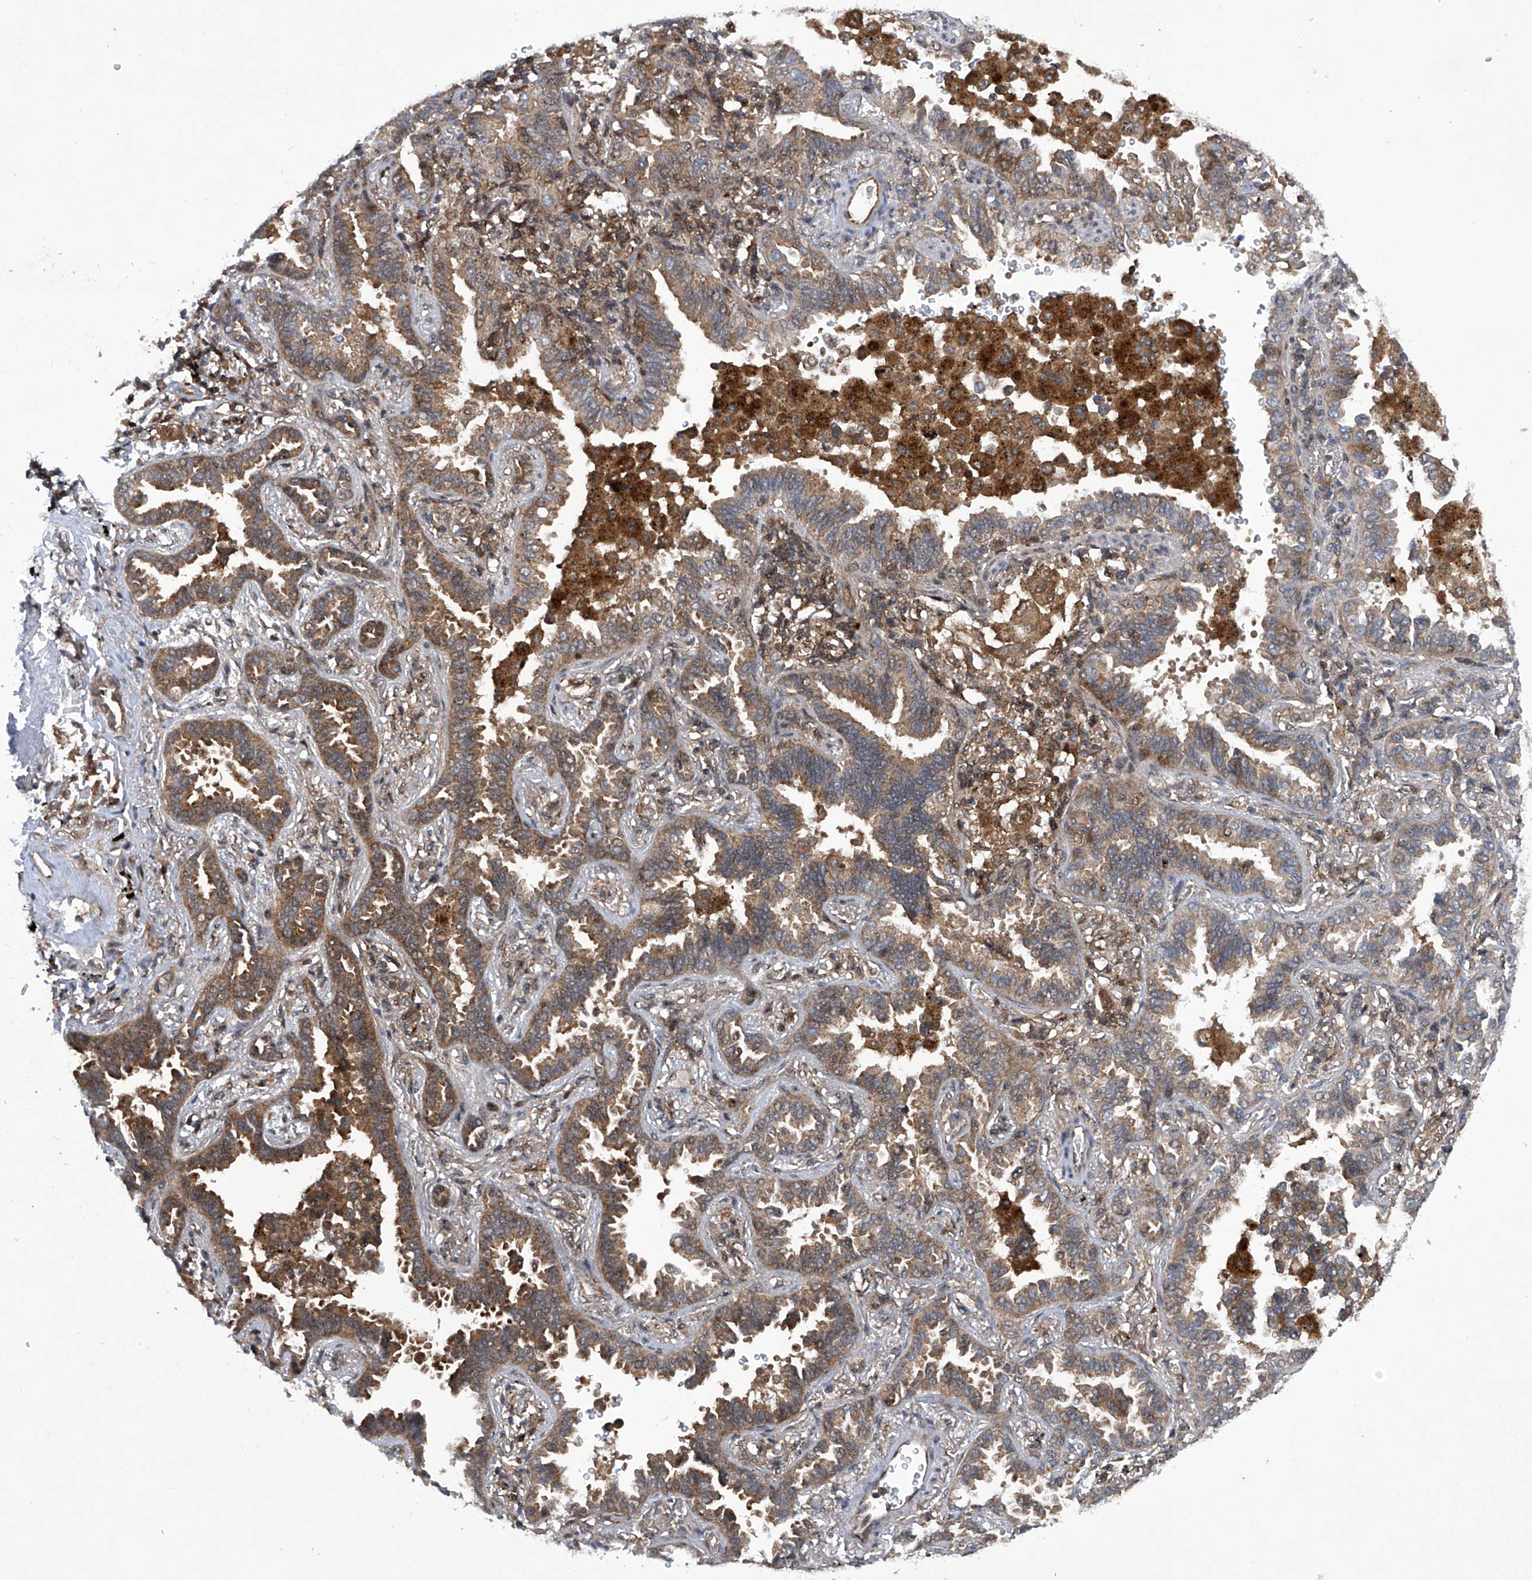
{"staining": {"intensity": "moderate", "quantity": ">75%", "location": "cytoplasmic/membranous"}, "tissue": "lung cancer", "cell_type": "Tumor cells", "image_type": "cancer", "snomed": [{"axis": "morphology", "description": "Normal tissue, NOS"}, {"axis": "morphology", "description": "Adenocarcinoma, NOS"}, {"axis": "topography", "description": "Lung"}], "caption": "Protein staining of adenocarcinoma (lung) tissue reveals moderate cytoplasmic/membranous positivity in about >75% of tumor cells. (DAB (3,3'-diaminobenzidine) IHC with brightfield microscopy, high magnification).", "gene": "CISH", "patient": {"sex": "male", "age": 59}}